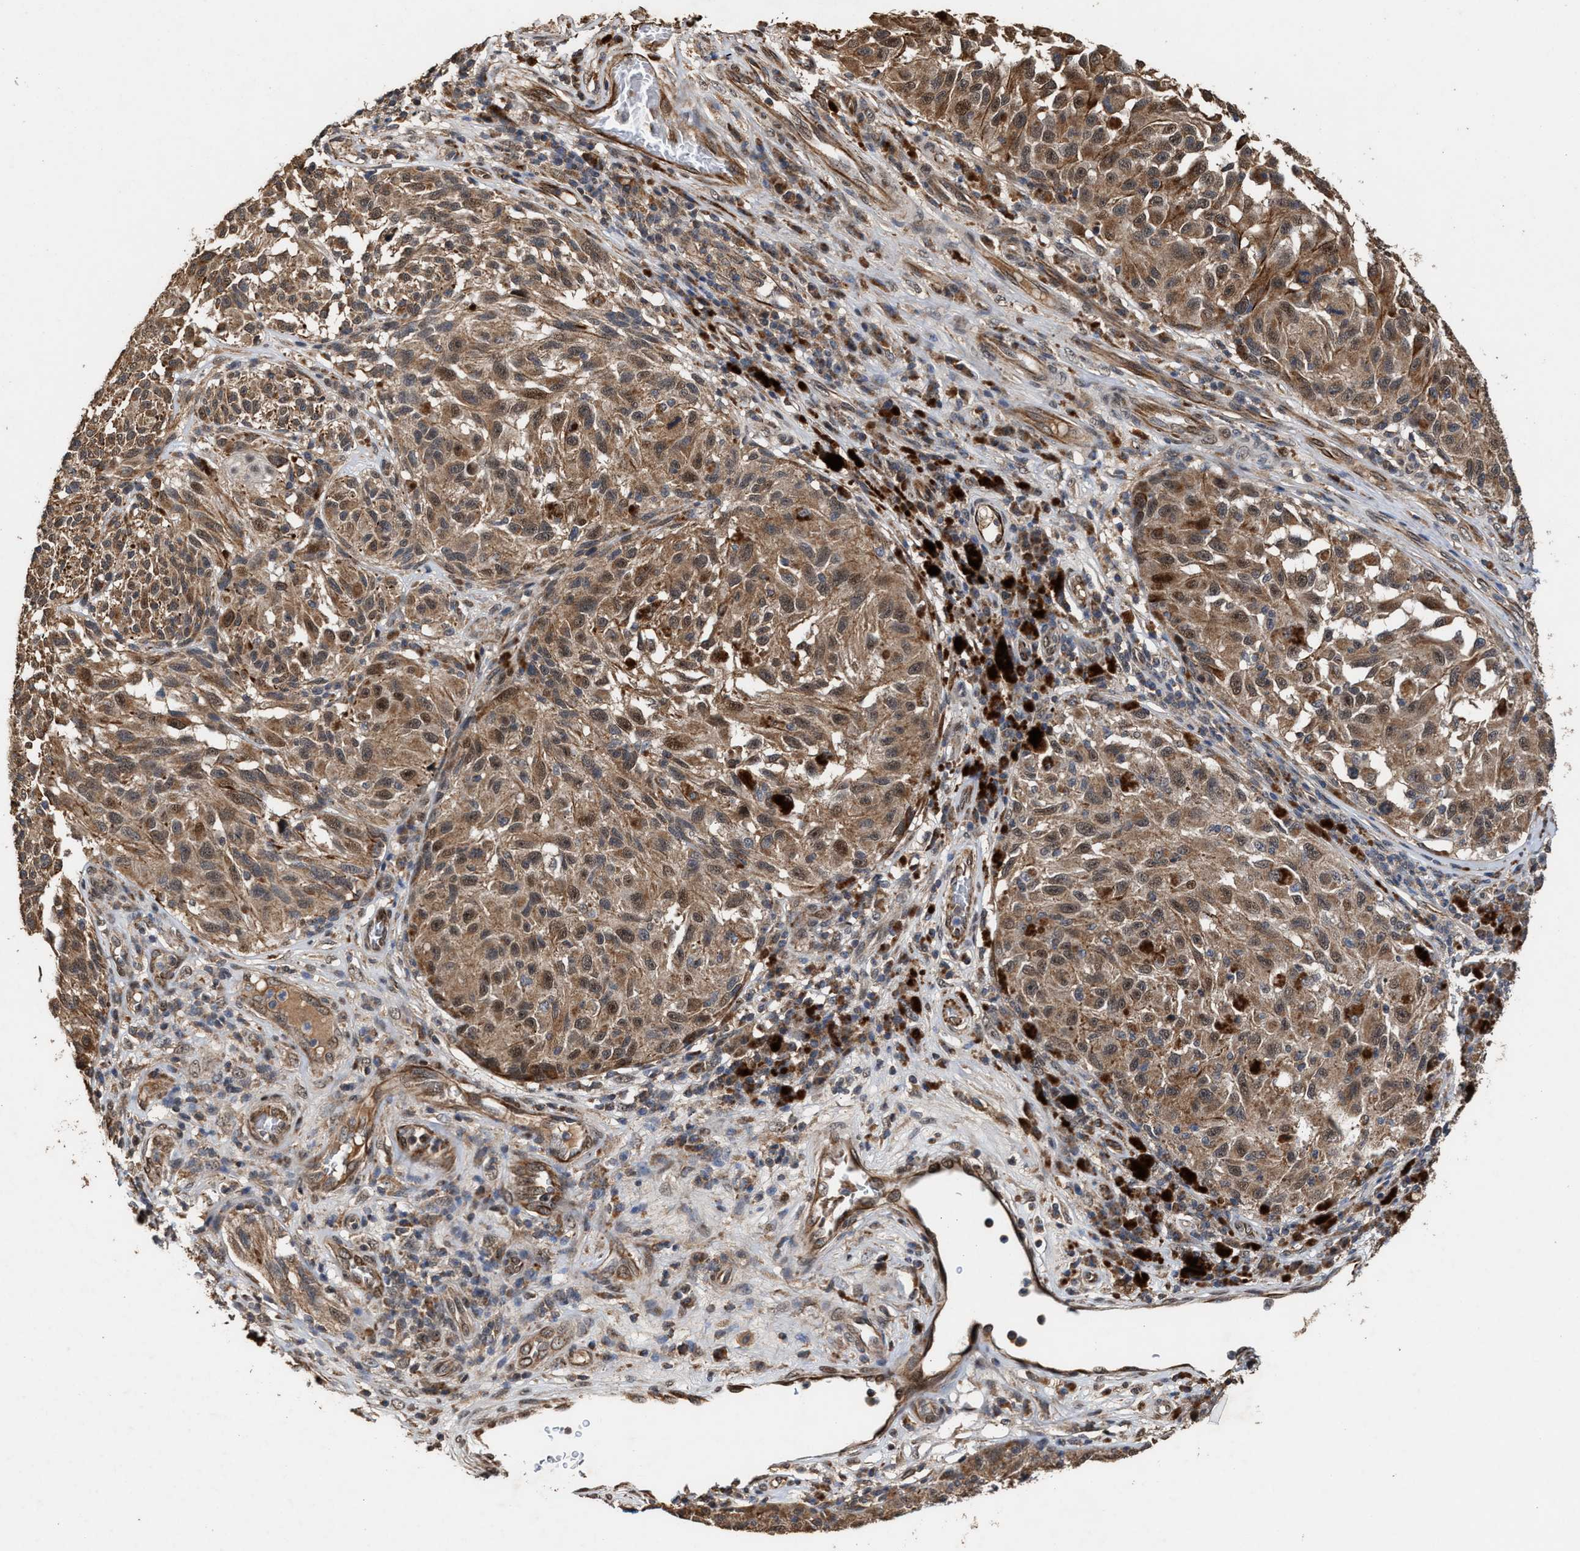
{"staining": {"intensity": "moderate", "quantity": ">75%", "location": "cytoplasmic/membranous,nuclear"}, "tissue": "melanoma", "cell_type": "Tumor cells", "image_type": "cancer", "snomed": [{"axis": "morphology", "description": "Malignant melanoma, NOS"}, {"axis": "topography", "description": "Skin"}], "caption": "DAB immunohistochemical staining of human melanoma reveals moderate cytoplasmic/membranous and nuclear protein expression in about >75% of tumor cells.", "gene": "ZNHIT6", "patient": {"sex": "female", "age": 73}}